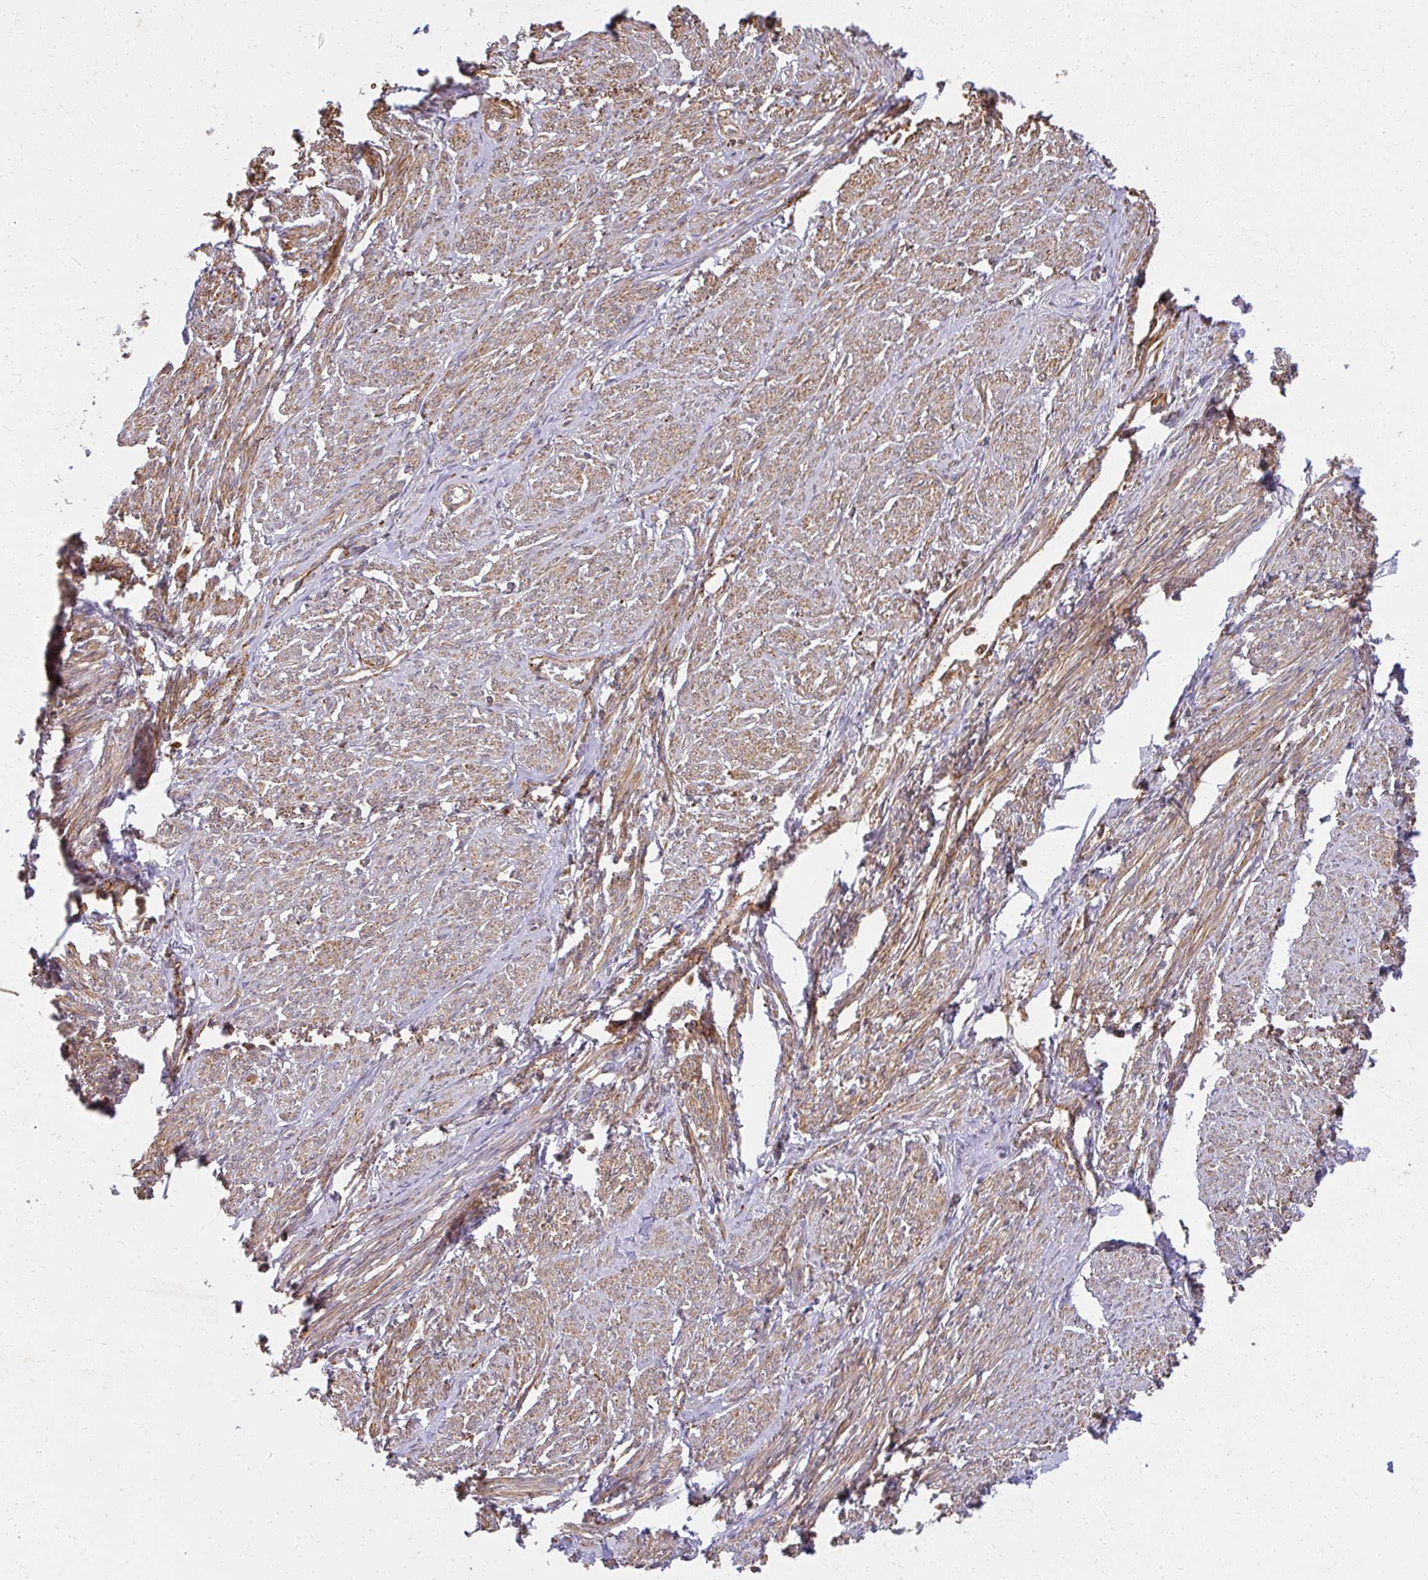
{"staining": {"intensity": "moderate", "quantity": ">75%", "location": "cytoplasmic/membranous"}, "tissue": "smooth muscle", "cell_type": "Smooth muscle cells", "image_type": "normal", "snomed": [{"axis": "morphology", "description": "Normal tissue, NOS"}, {"axis": "topography", "description": "Smooth muscle"}], "caption": "Approximately >75% of smooth muscle cells in unremarkable human smooth muscle display moderate cytoplasmic/membranous protein expression as visualized by brown immunohistochemical staining.", "gene": "GNS", "patient": {"sex": "female", "age": 65}}